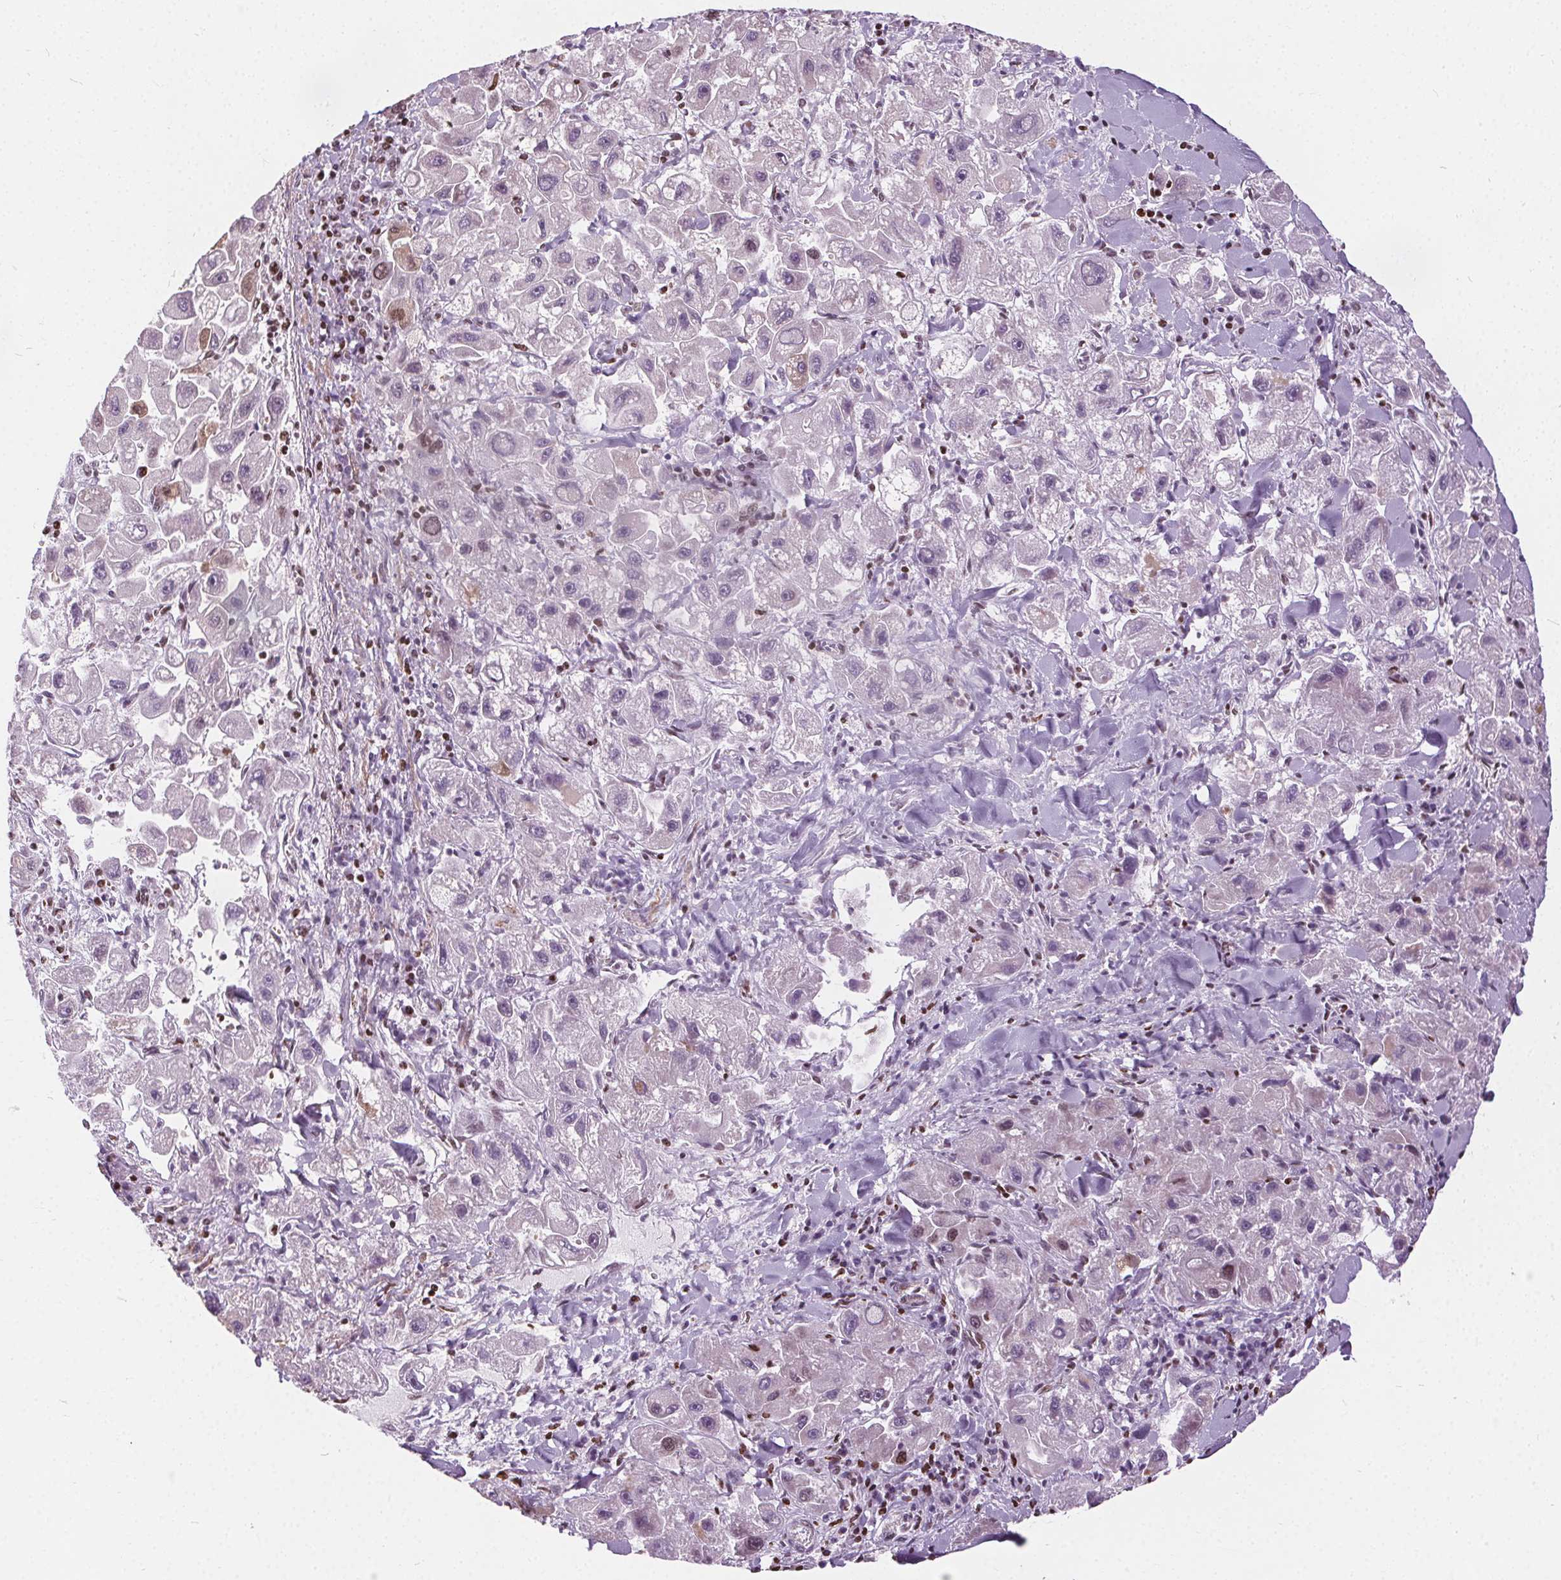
{"staining": {"intensity": "negative", "quantity": "none", "location": "none"}, "tissue": "liver cancer", "cell_type": "Tumor cells", "image_type": "cancer", "snomed": [{"axis": "morphology", "description": "Carcinoma, Hepatocellular, NOS"}, {"axis": "topography", "description": "Liver"}], "caption": "High power microscopy photomicrograph of an immunohistochemistry micrograph of liver cancer (hepatocellular carcinoma), revealing no significant positivity in tumor cells.", "gene": "ISLR2", "patient": {"sex": "male", "age": 24}}